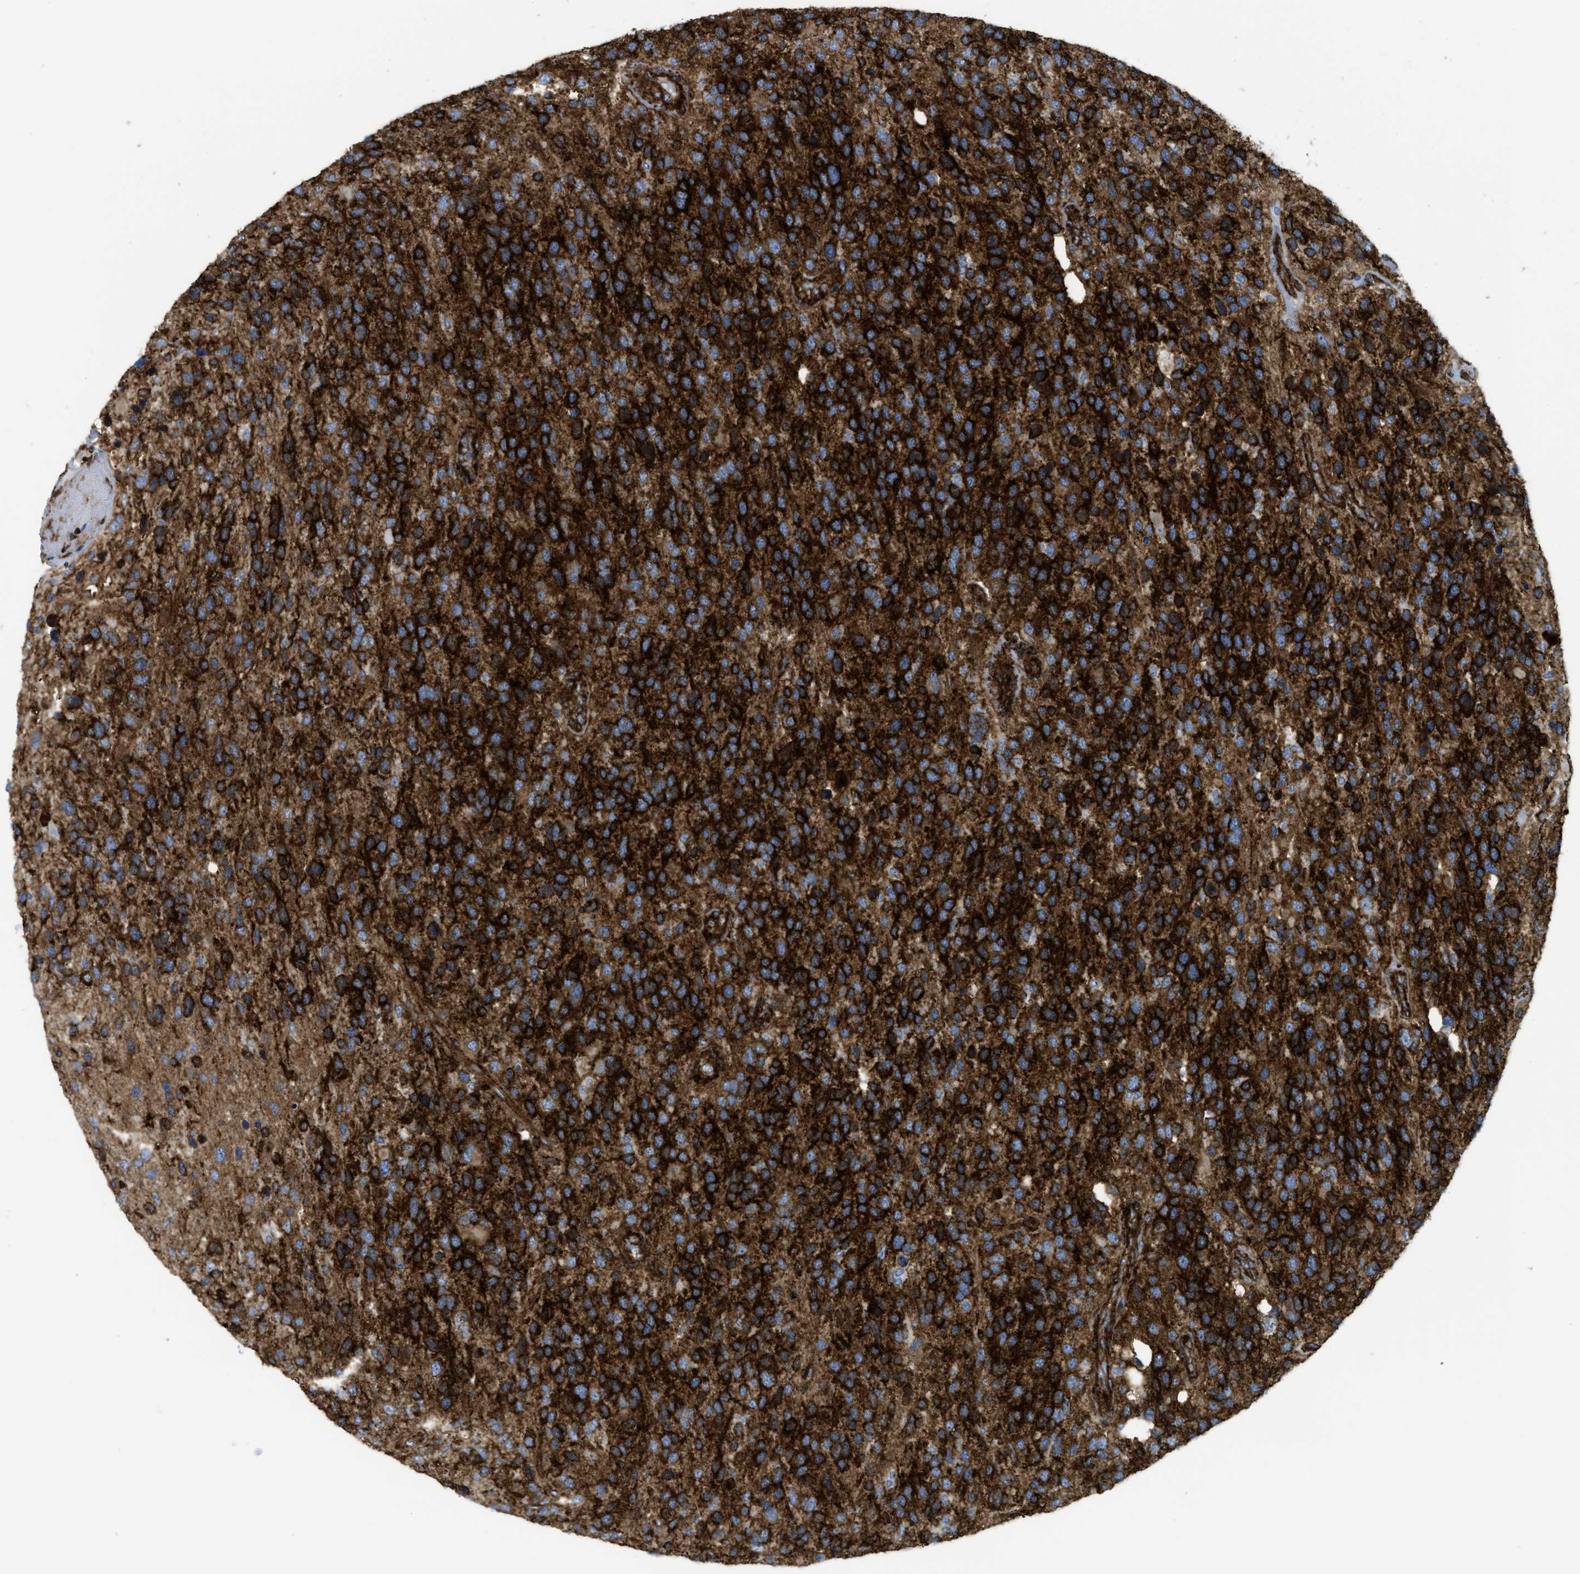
{"staining": {"intensity": "strong", "quantity": ">75%", "location": "cytoplasmic/membranous"}, "tissue": "glioma", "cell_type": "Tumor cells", "image_type": "cancer", "snomed": [{"axis": "morphology", "description": "Glioma, malignant, High grade"}, {"axis": "topography", "description": "Brain"}], "caption": "Protein staining of malignant glioma (high-grade) tissue exhibits strong cytoplasmic/membranous positivity in approximately >75% of tumor cells.", "gene": "HIP1", "patient": {"sex": "female", "age": 58}}